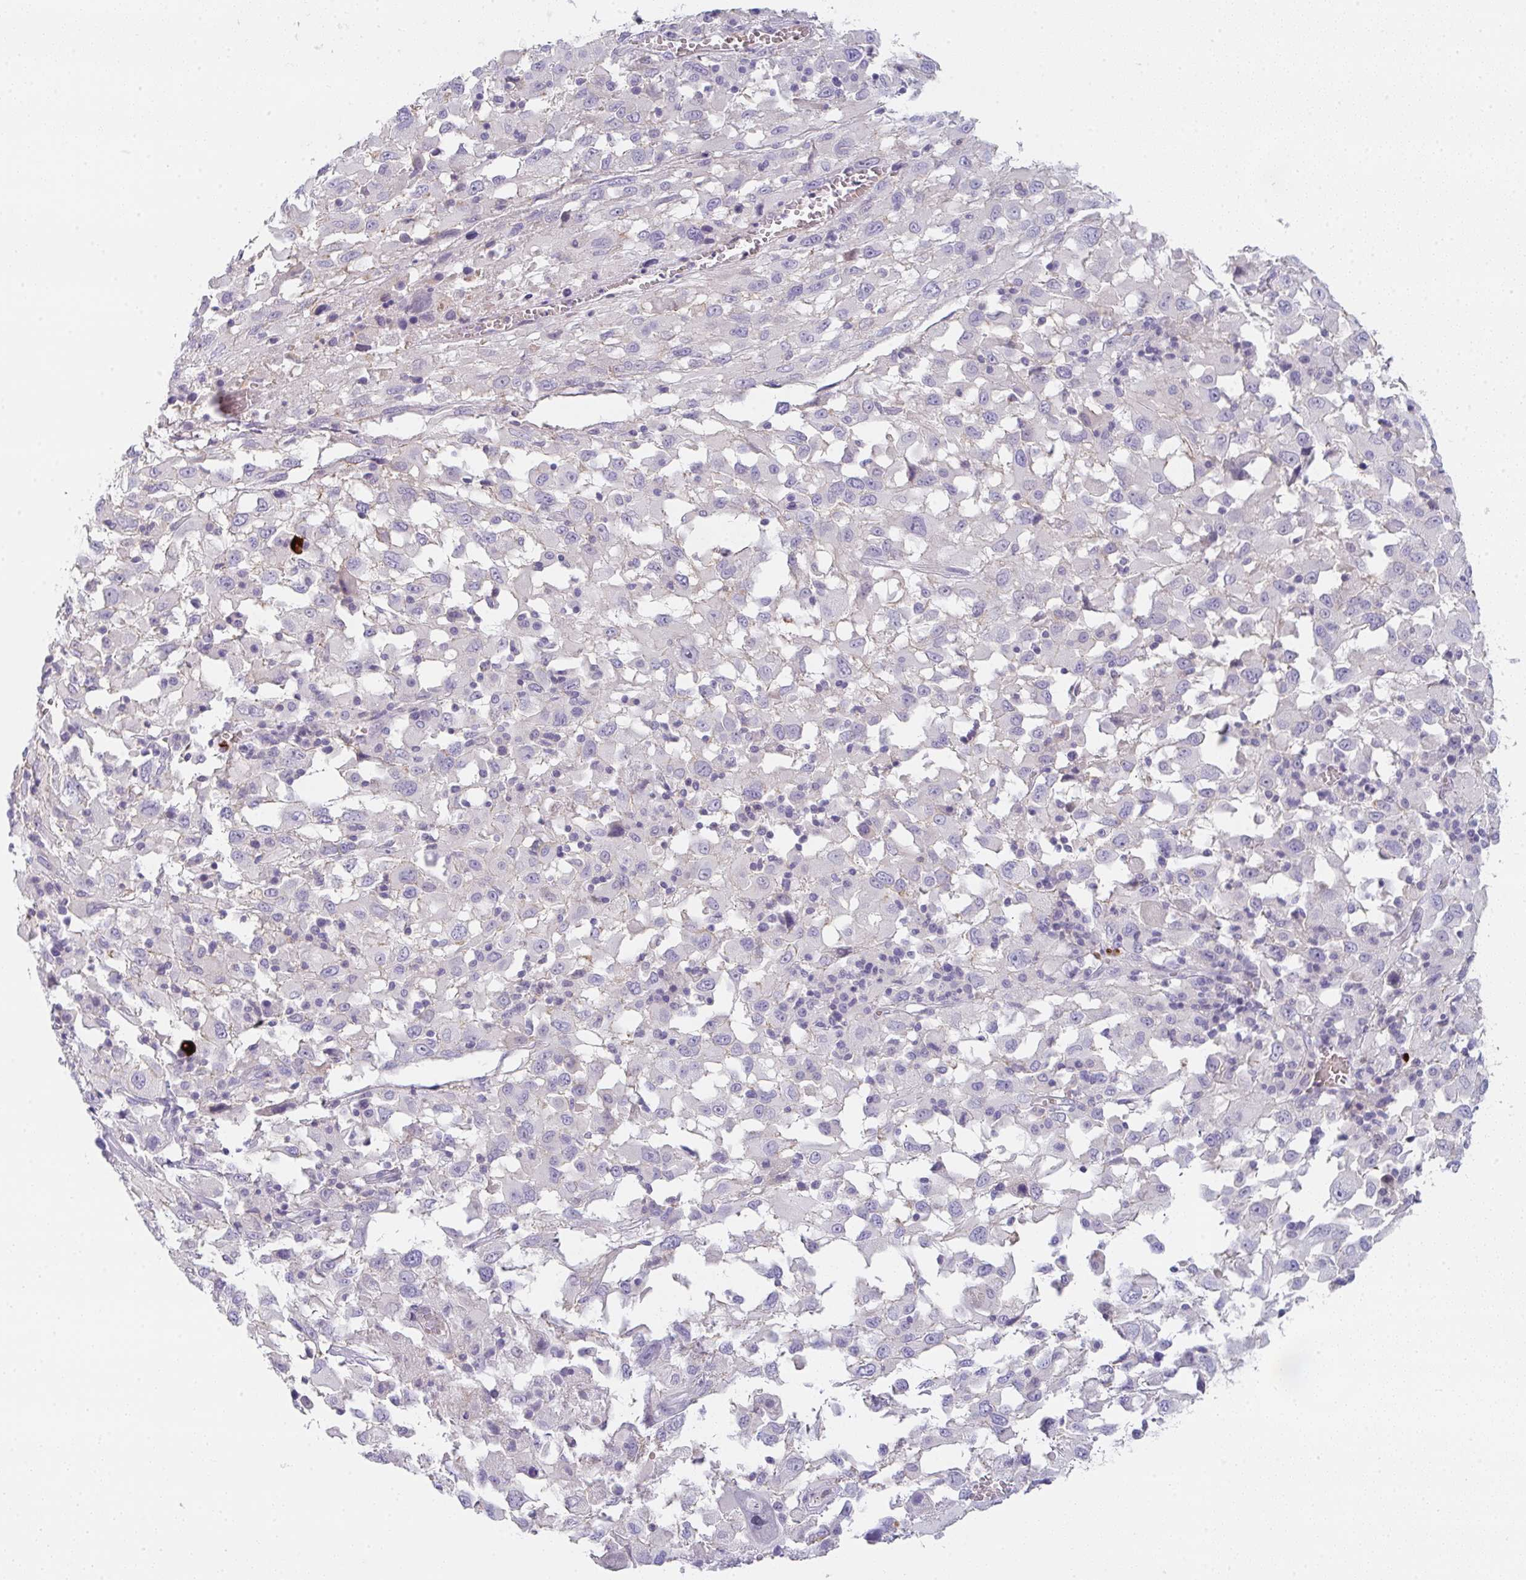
{"staining": {"intensity": "negative", "quantity": "none", "location": "none"}, "tissue": "melanoma", "cell_type": "Tumor cells", "image_type": "cancer", "snomed": [{"axis": "morphology", "description": "Malignant melanoma, Metastatic site"}, {"axis": "topography", "description": "Soft tissue"}], "caption": "High power microscopy image of an immunohistochemistry image of malignant melanoma (metastatic site), revealing no significant staining in tumor cells.", "gene": "CACNA1S", "patient": {"sex": "male", "age": 50}}